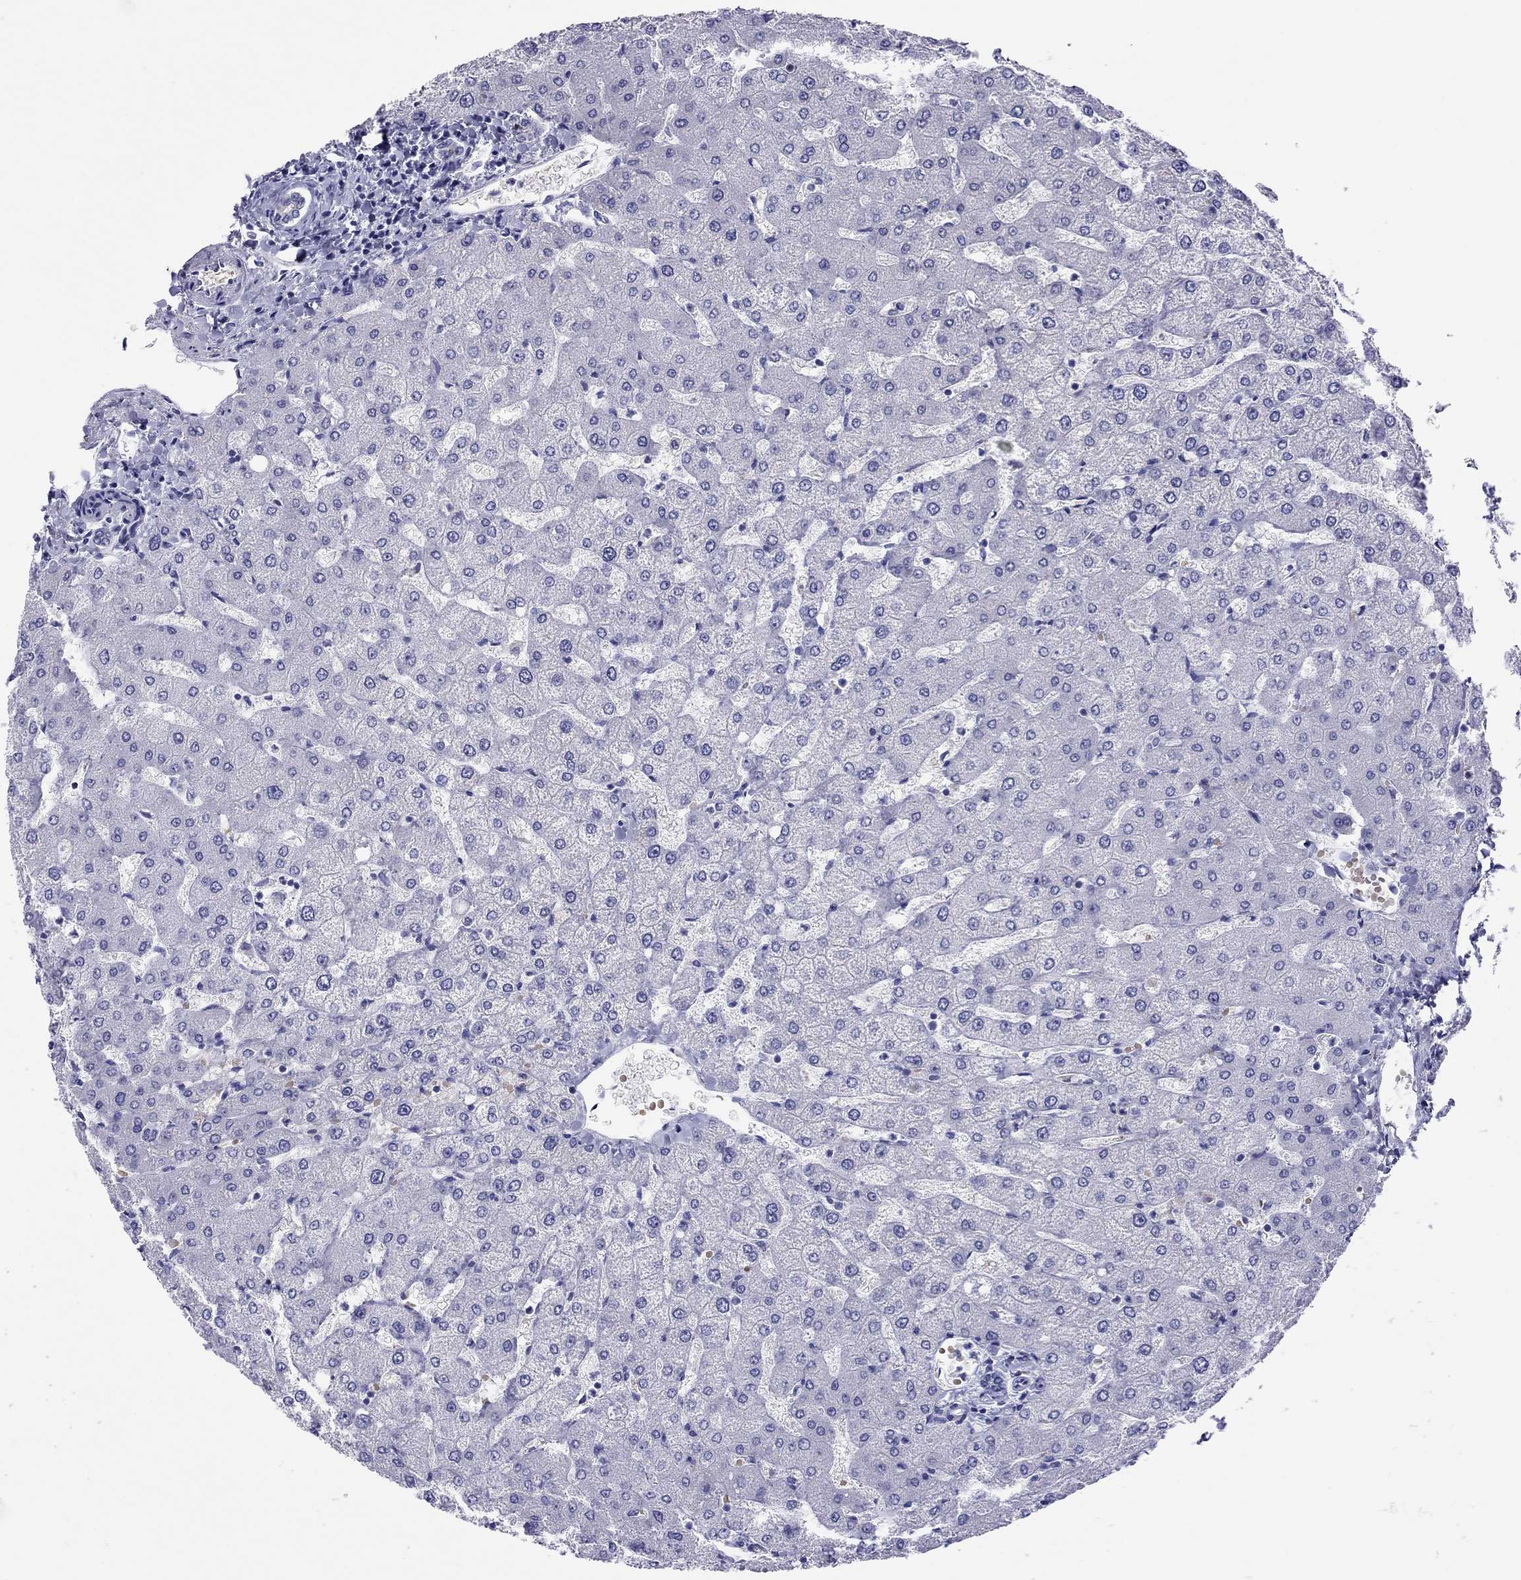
{"staining": {"intensity": "negative", "quantity": "none", "location": "none"}, "tissue": "liver", "cell_type": "Cholangiocytes", "image_type": "normal", "snomed": [{"axis": "morphology", "description": "Normal tissue, NOS"}, {"axis": "topography", "description": "Liver"}], "caption": "IHC photomicrograph of normal liver: human liver stained with DAB displays no significant protein staining in cholangiocytes.", "gene": "PTPRN", "patient": {"sex": "female", "age": 54}}